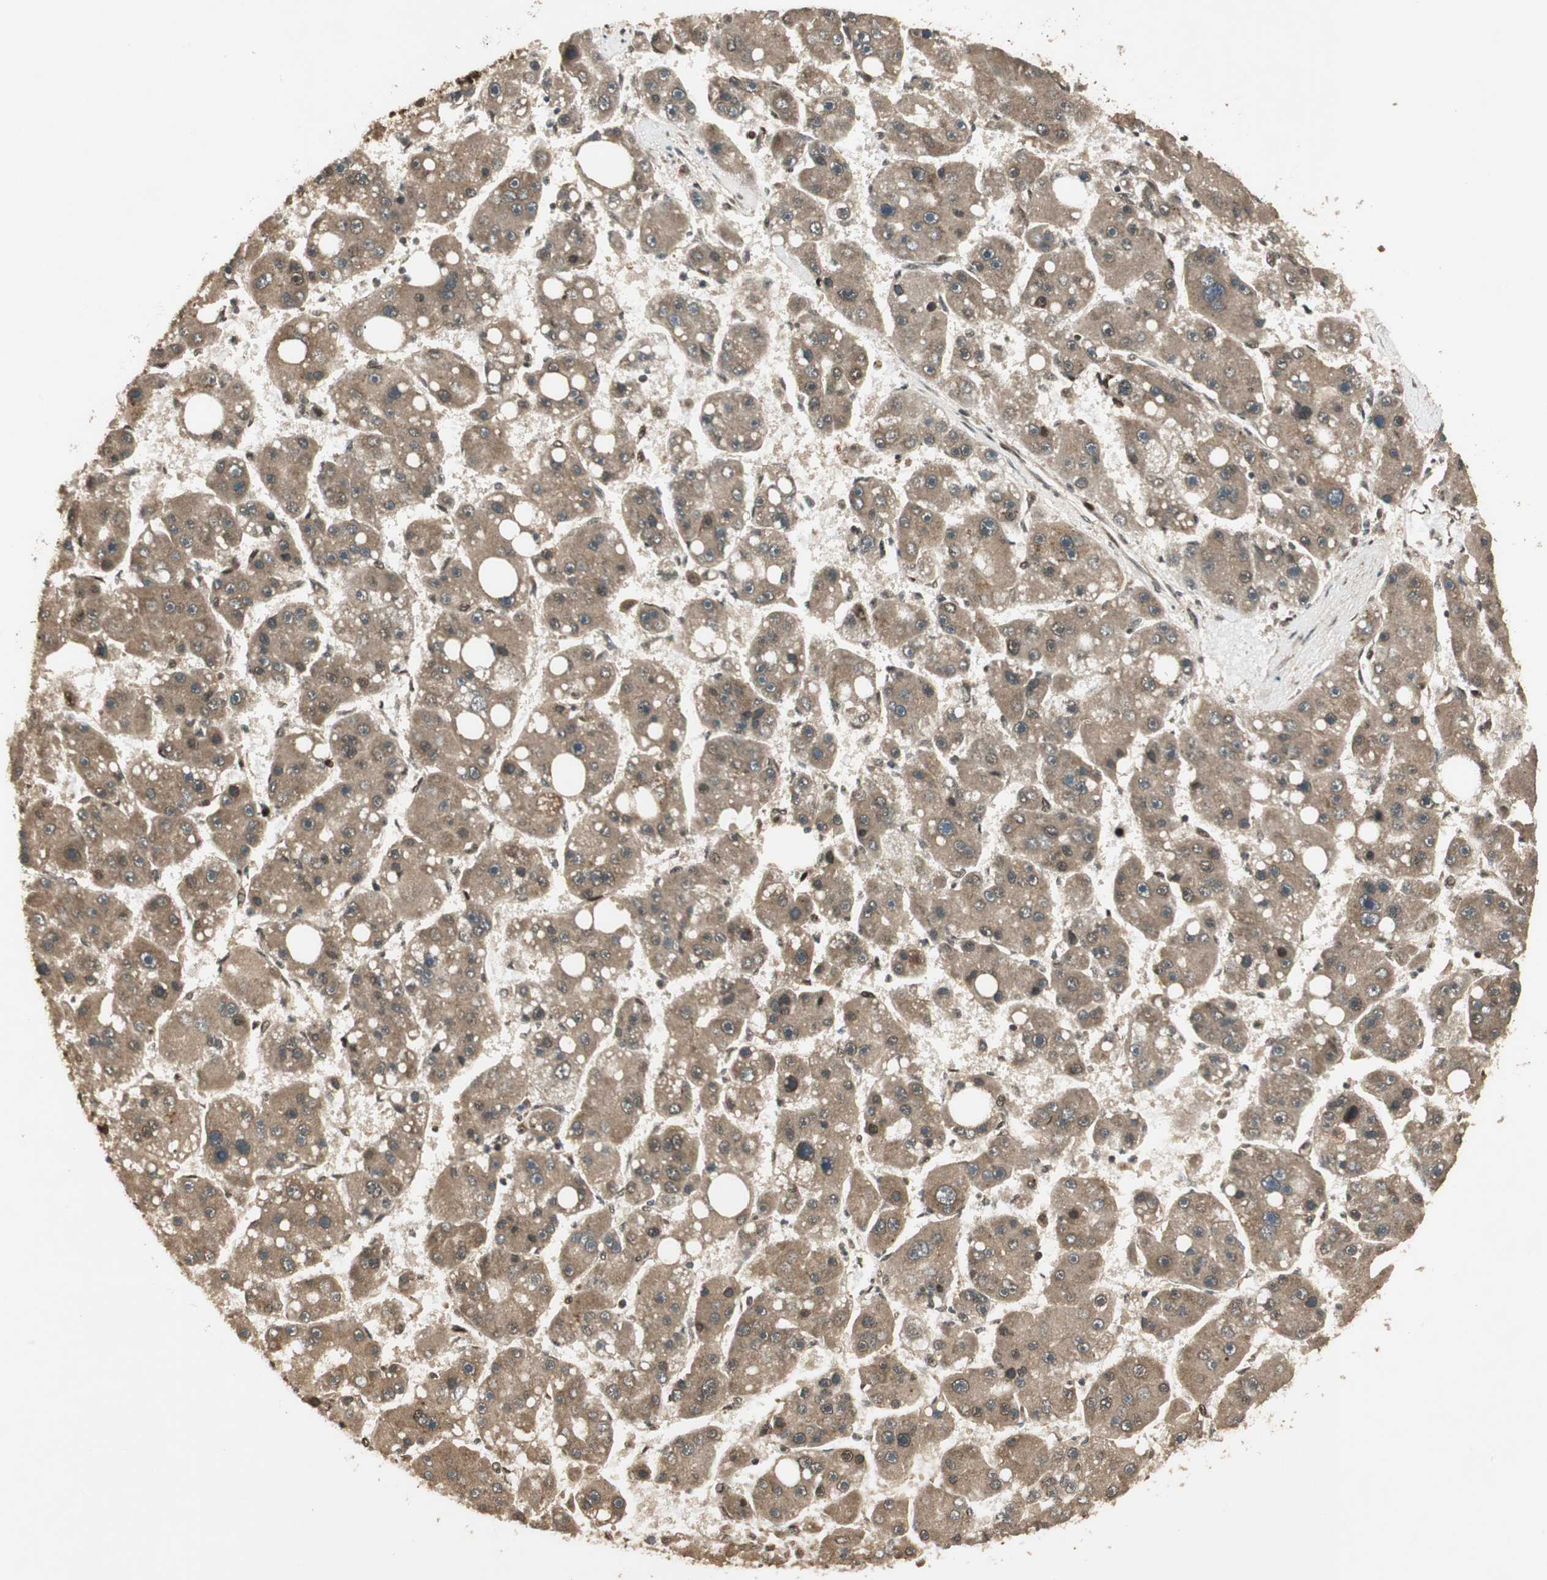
{"staining": {"intensity": "moderate", "quantity": ">75%", "location": "cytoplasmic/membranous,nuclear"}, "tissue": "liver cancer", "cell_type": "Tumor cells", "image_type": "cancer", "snomed": [{"axis": "morphology", "description": "Carcinoma, Hepatocellular, NOS"}, {"axis": "topography", "description": "Liver"}], "caption": "The histopathology image demonstrates immunohistochemical staining of liver cancer. There is moderate cytoplasmic/membranous and nuclear expression is identified in approximately >75% of tumor cells.", "gene": "RPA3", "patient": {"sex": "female", "age": 61}}